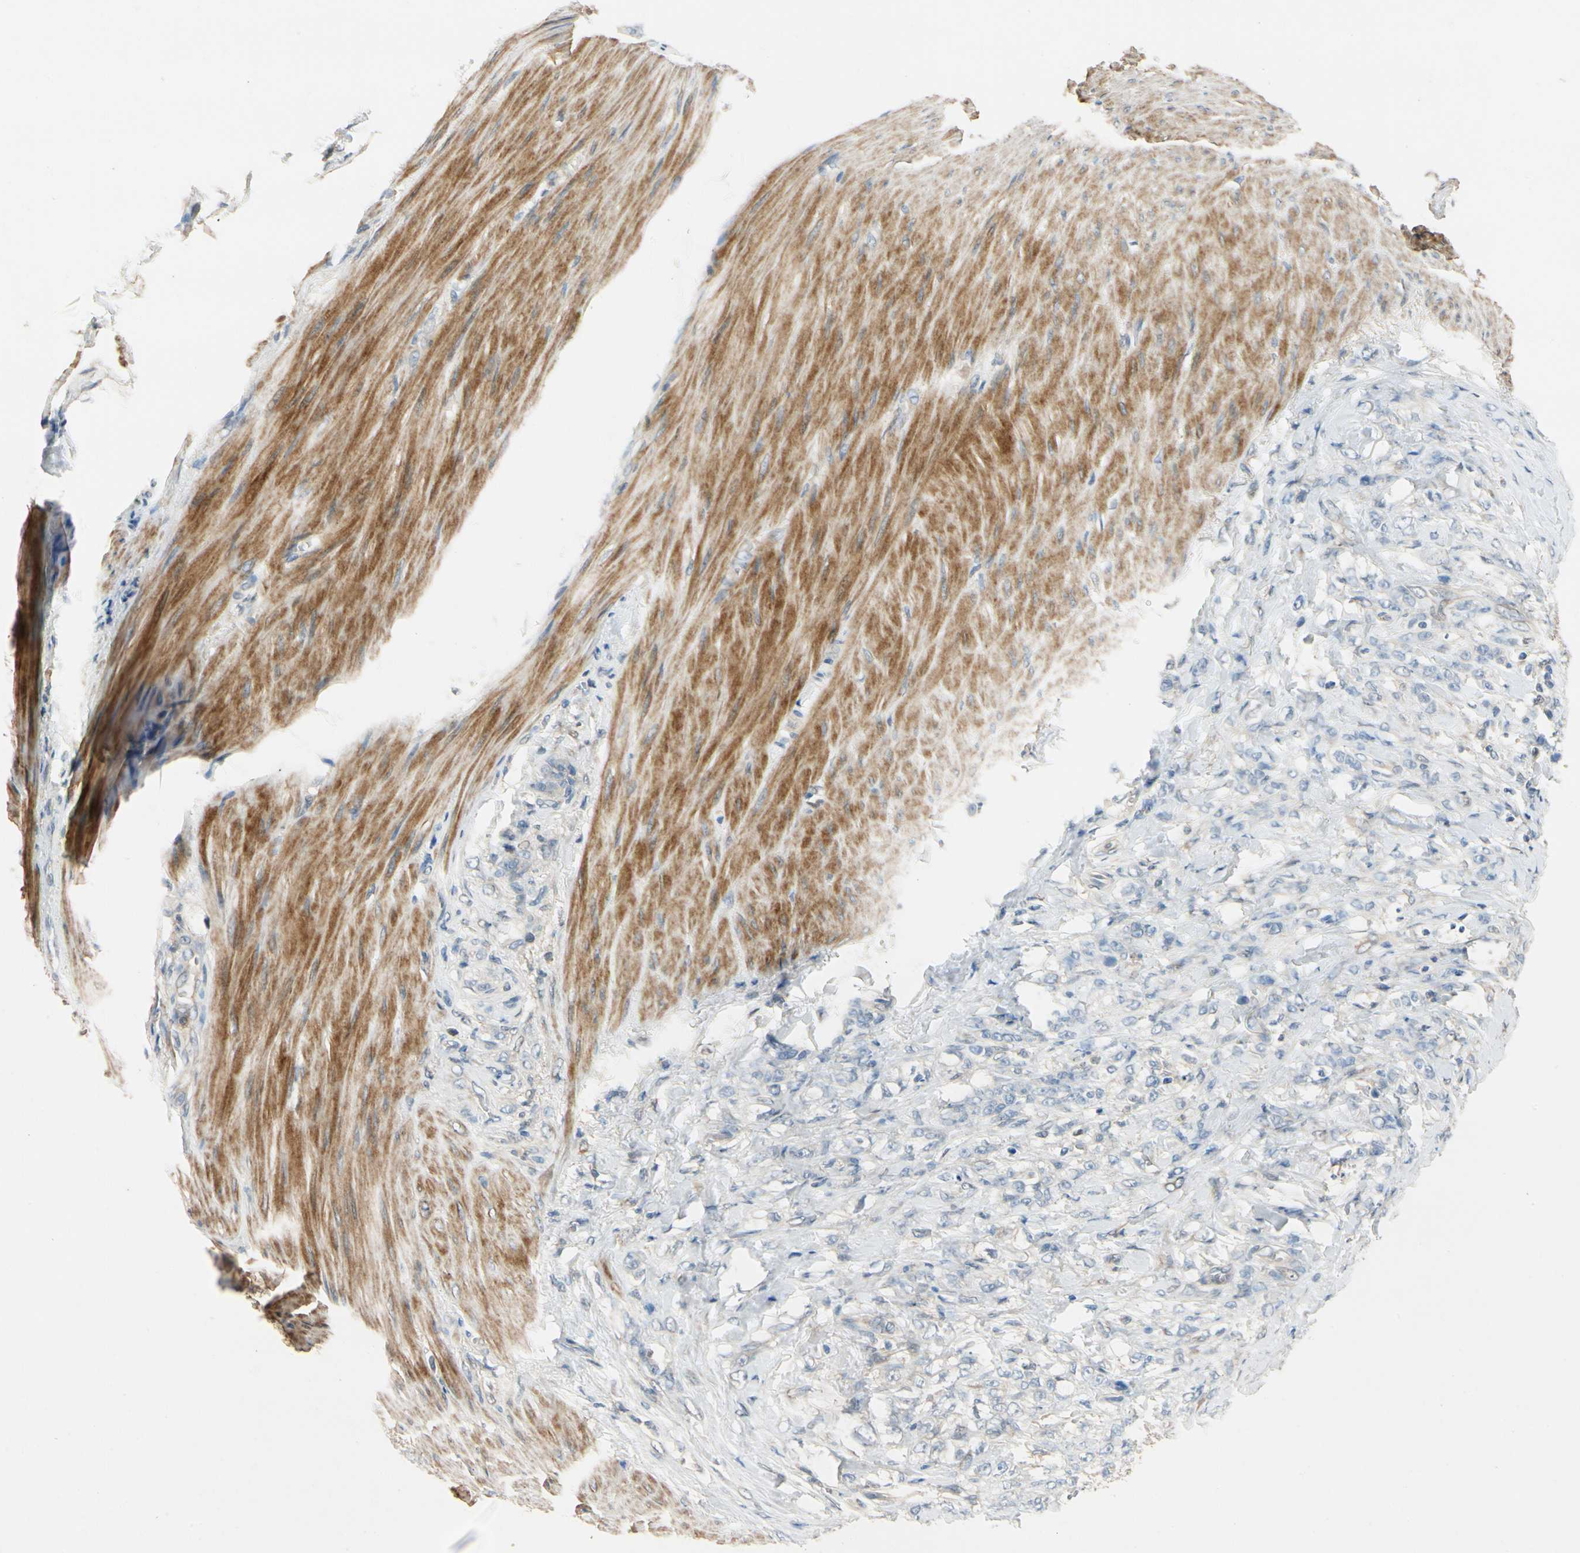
{"staining": {"intensity": "weak", "quantity": "<25%", "location": "cytoplasmic/membranous"}, "tissue": "stomach cancer", "cell_type": "Tumor cells", "image_type": "cancer", "snomed": [{"axis": "morphology", "description": "Adenocarcinoma, NOS"}, {"axis": "topography", "description": "Stomach"}], "caption": "An IHC histopathology image of adenocarcinoma (stomach) is shown. There is no staining in tumor cells of adenocarcinoma (stomach).", "gene": "WIPI1", "patient": {"sex": "male", "age": 82}}